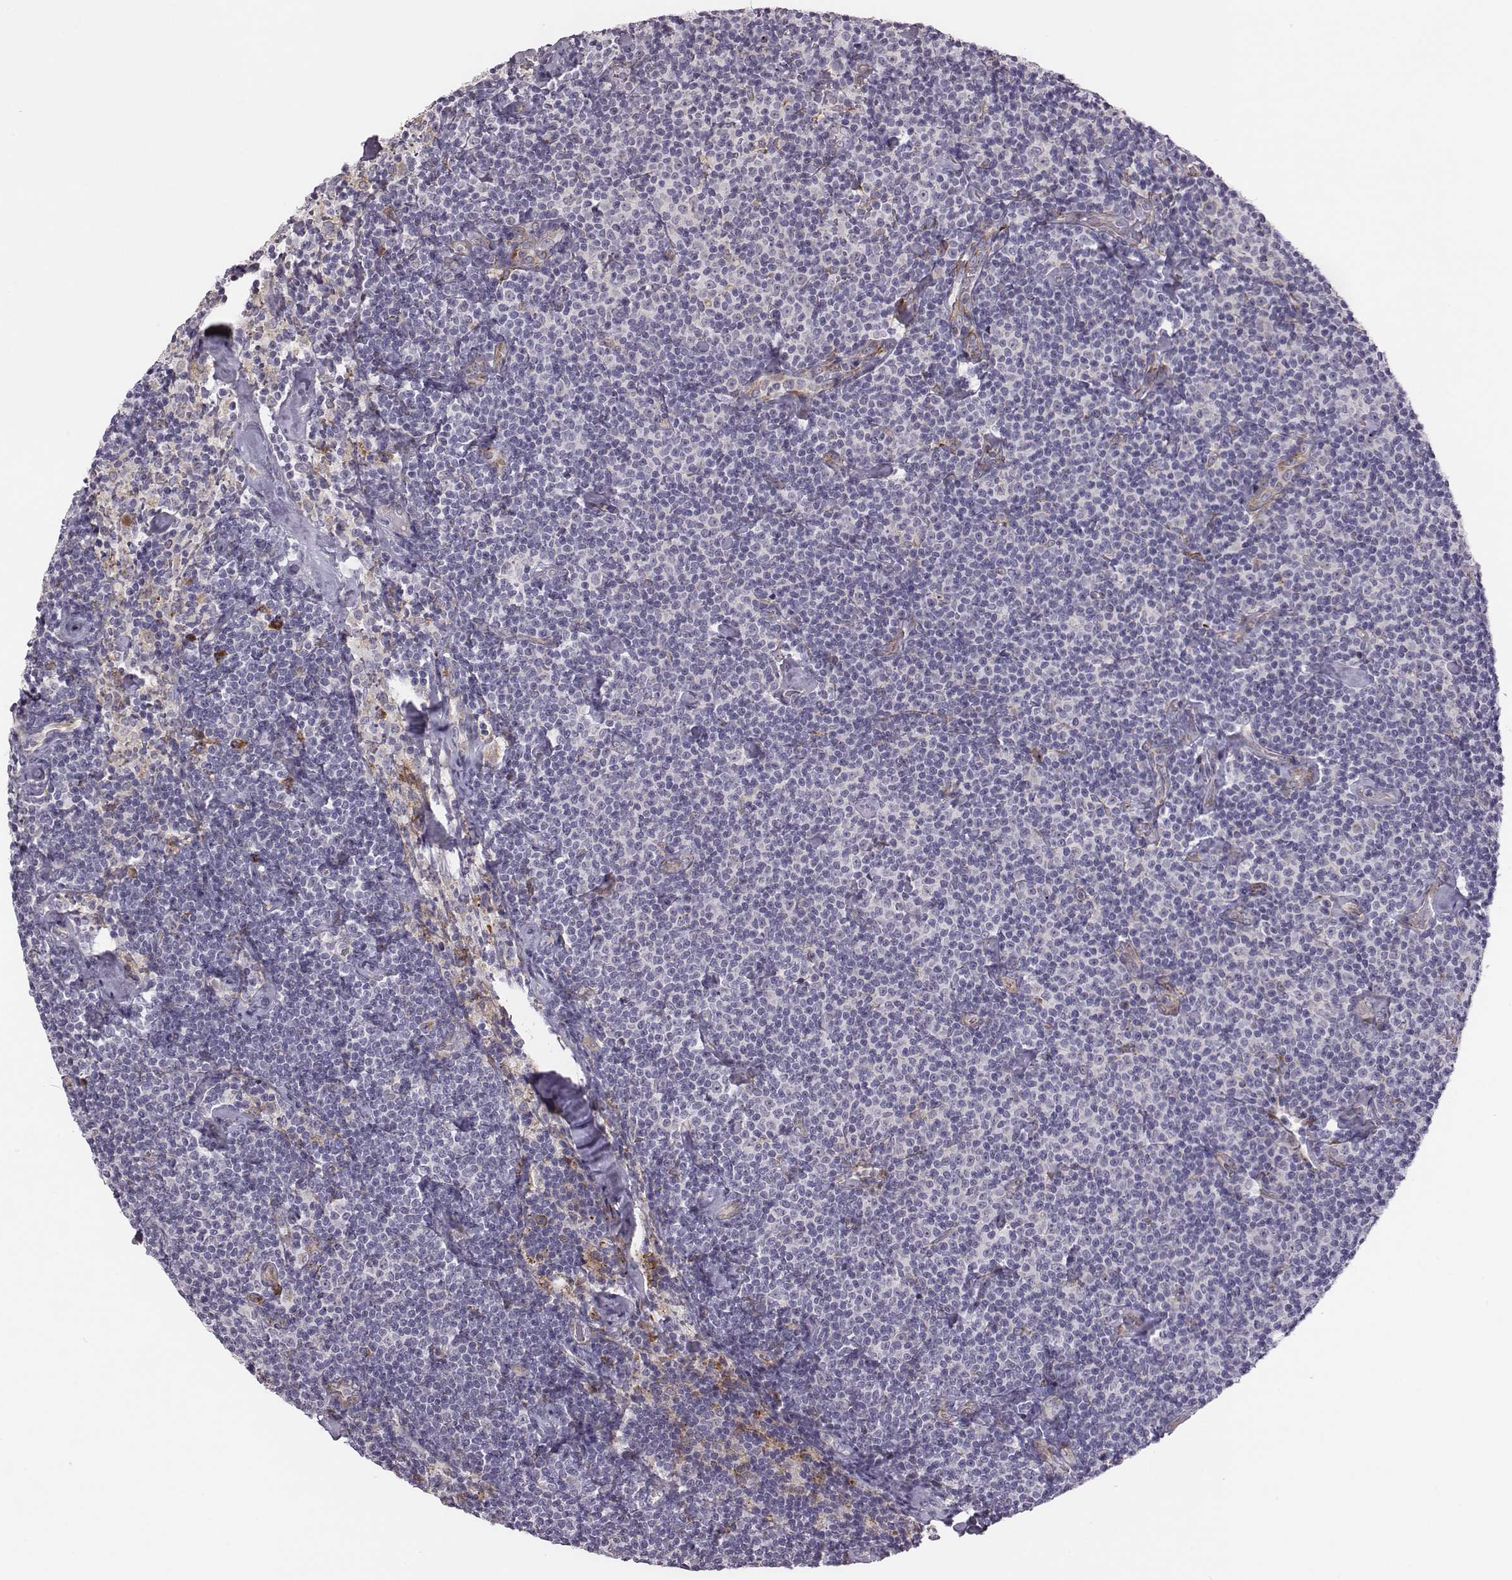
{"staining": {"intensity": "negative", "quantity": "none", "location": "none"}, "tissue": "lymphoma", "cell_type": "Tumor cells", "image_type": "cancer", "snomed": [{"axis": "morphology", "description": "Malignant lymphoma, non-Hodgkin's type, Low grade"}, {"axis": "topography", "description": "Lymph node"}], "caption": "This micrograph is of lymphoma stained with immunohistochemistry to label a protein in brown with the nuclei are counter-stained blue. There is no positivity in tumor cells.", "gene": "SELENOI", "patient": {"sex": "male", "age": 81}}